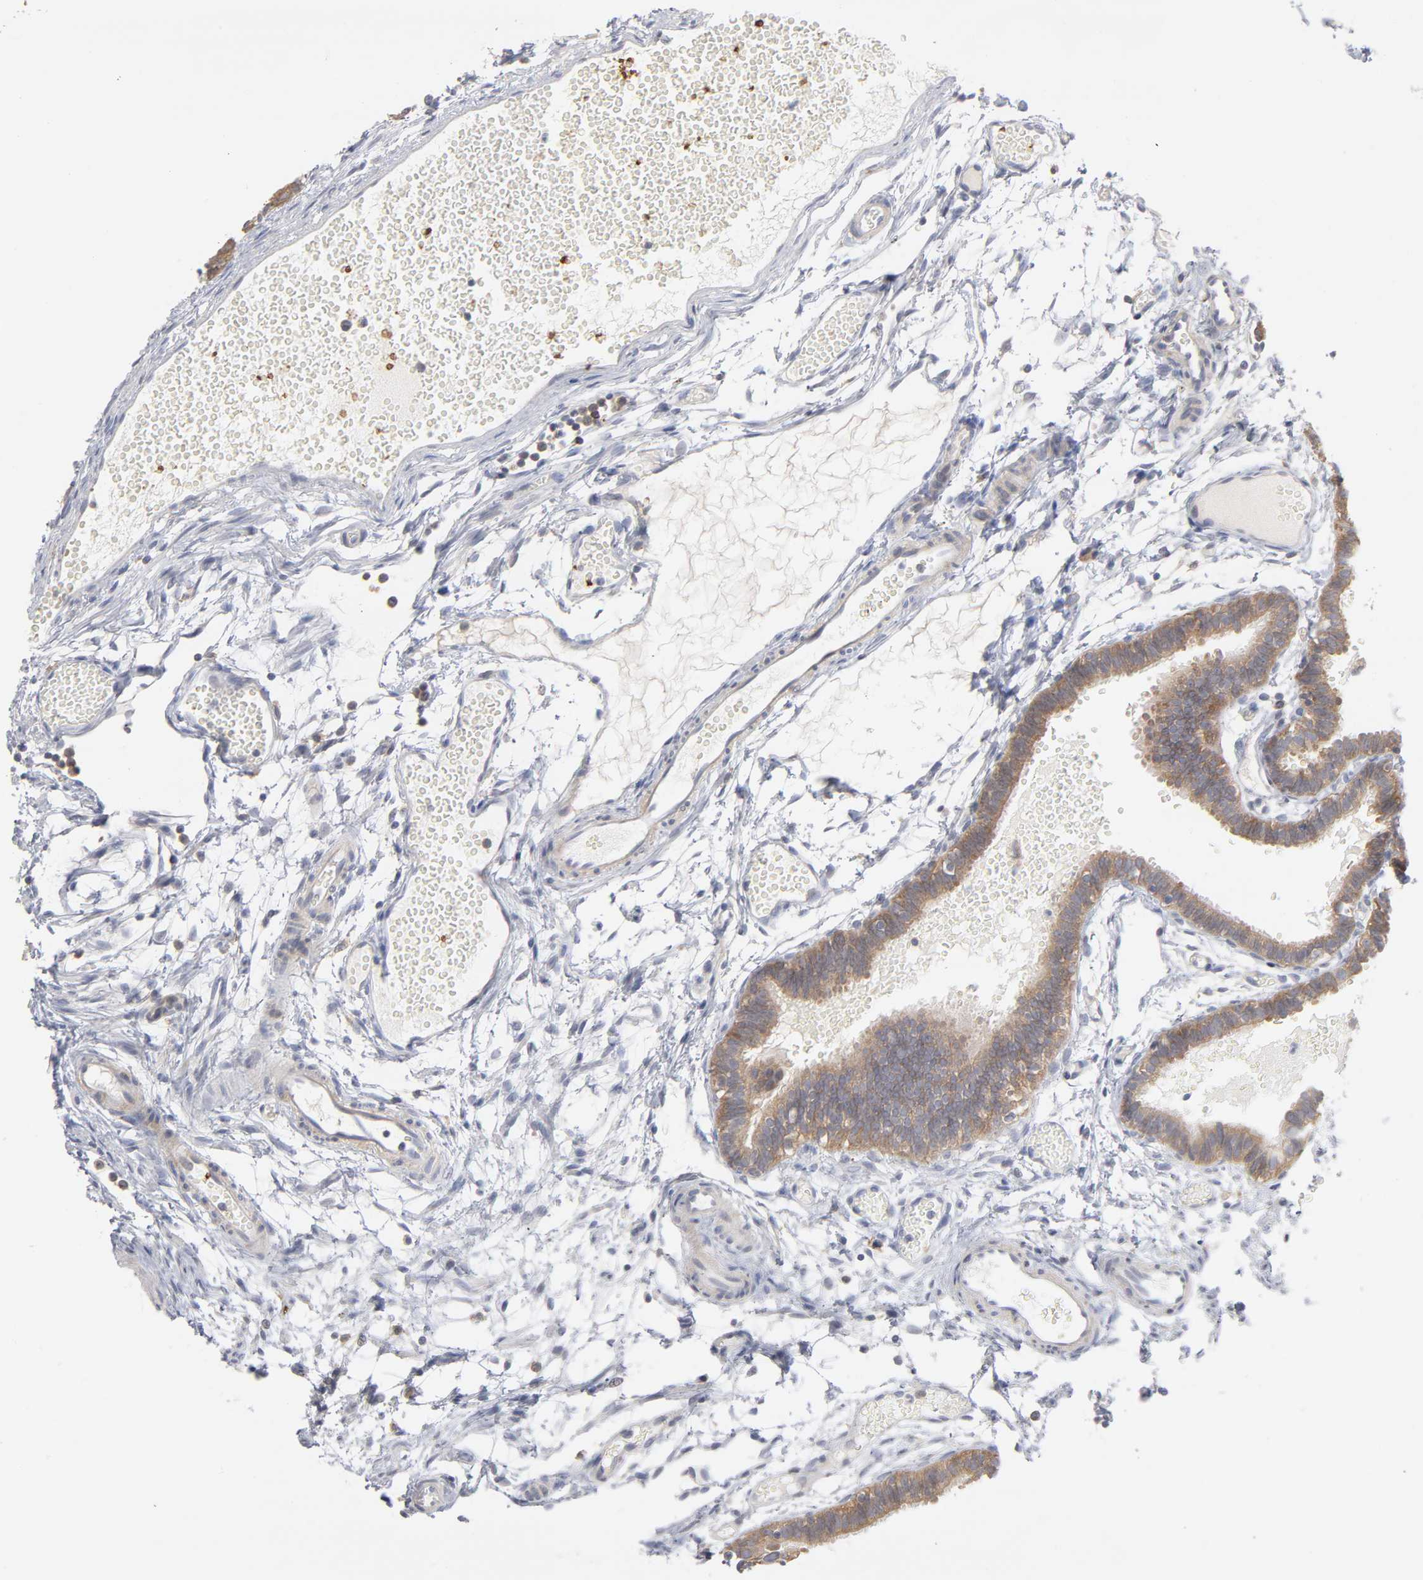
{"staining": {"intensity": "moderate", "quantity": ">75%", "location": "cytoplasmic/membranous"}, "tissue": "fallopian tube", "cell_type": "Glandular cells", "image_type": "normal", "snomed": [{"axis": "morphology", "description": "Normal tissue, NOS"}, {"axis": "topography", "description": "Fallopian tube"}], "caption": "DAB immunohistochemical staining of normal fallopian tube demonstrates moderate cytoplasmic/membranous protein positivity in approximately >75% of glandular cells.", "gene": "PPFIBP2", "patient": {"sex": "female", "age": 29}}